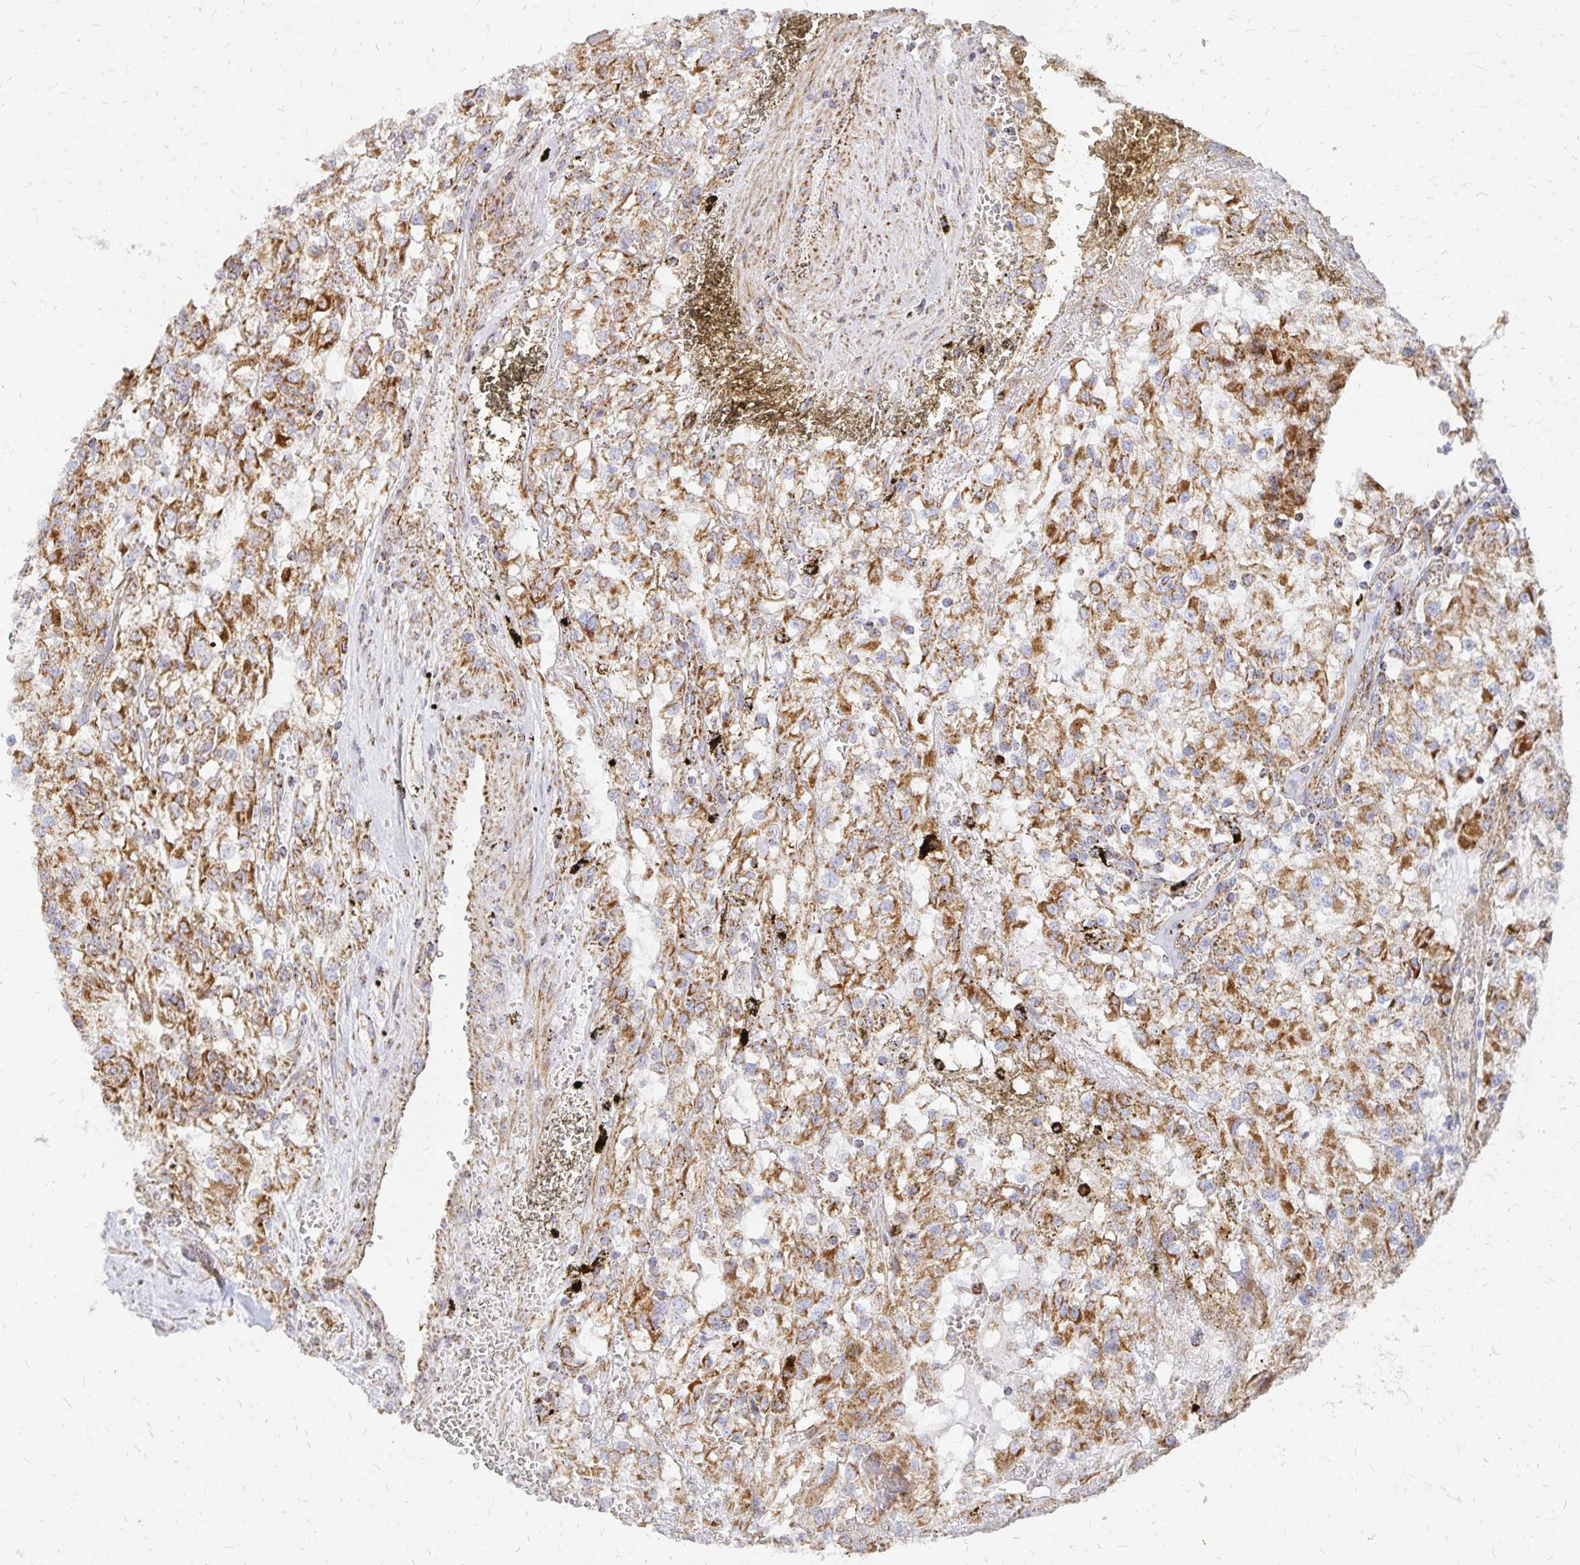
{"staining": {"intensity": "moderate", "quantity": ">75%", "location": "cytoplasmic/membranous"}, "tissue": "renal cancer", "cell_type": "Tumor cells", "image_type": "cancer", "snomed": [{"axis": "morphology", "description": "Adenocarcinoma, NOS"}, {"axis": "topography", "description": "Kidney"}], "caption": "Renal cancer stained for a protein (brown) reveals moderate cytoplasmic/membranous positive expression in approximately >75% of tumor cells.", "gene": "STOML2", "patient": {"sex": "female", "age": 74}}